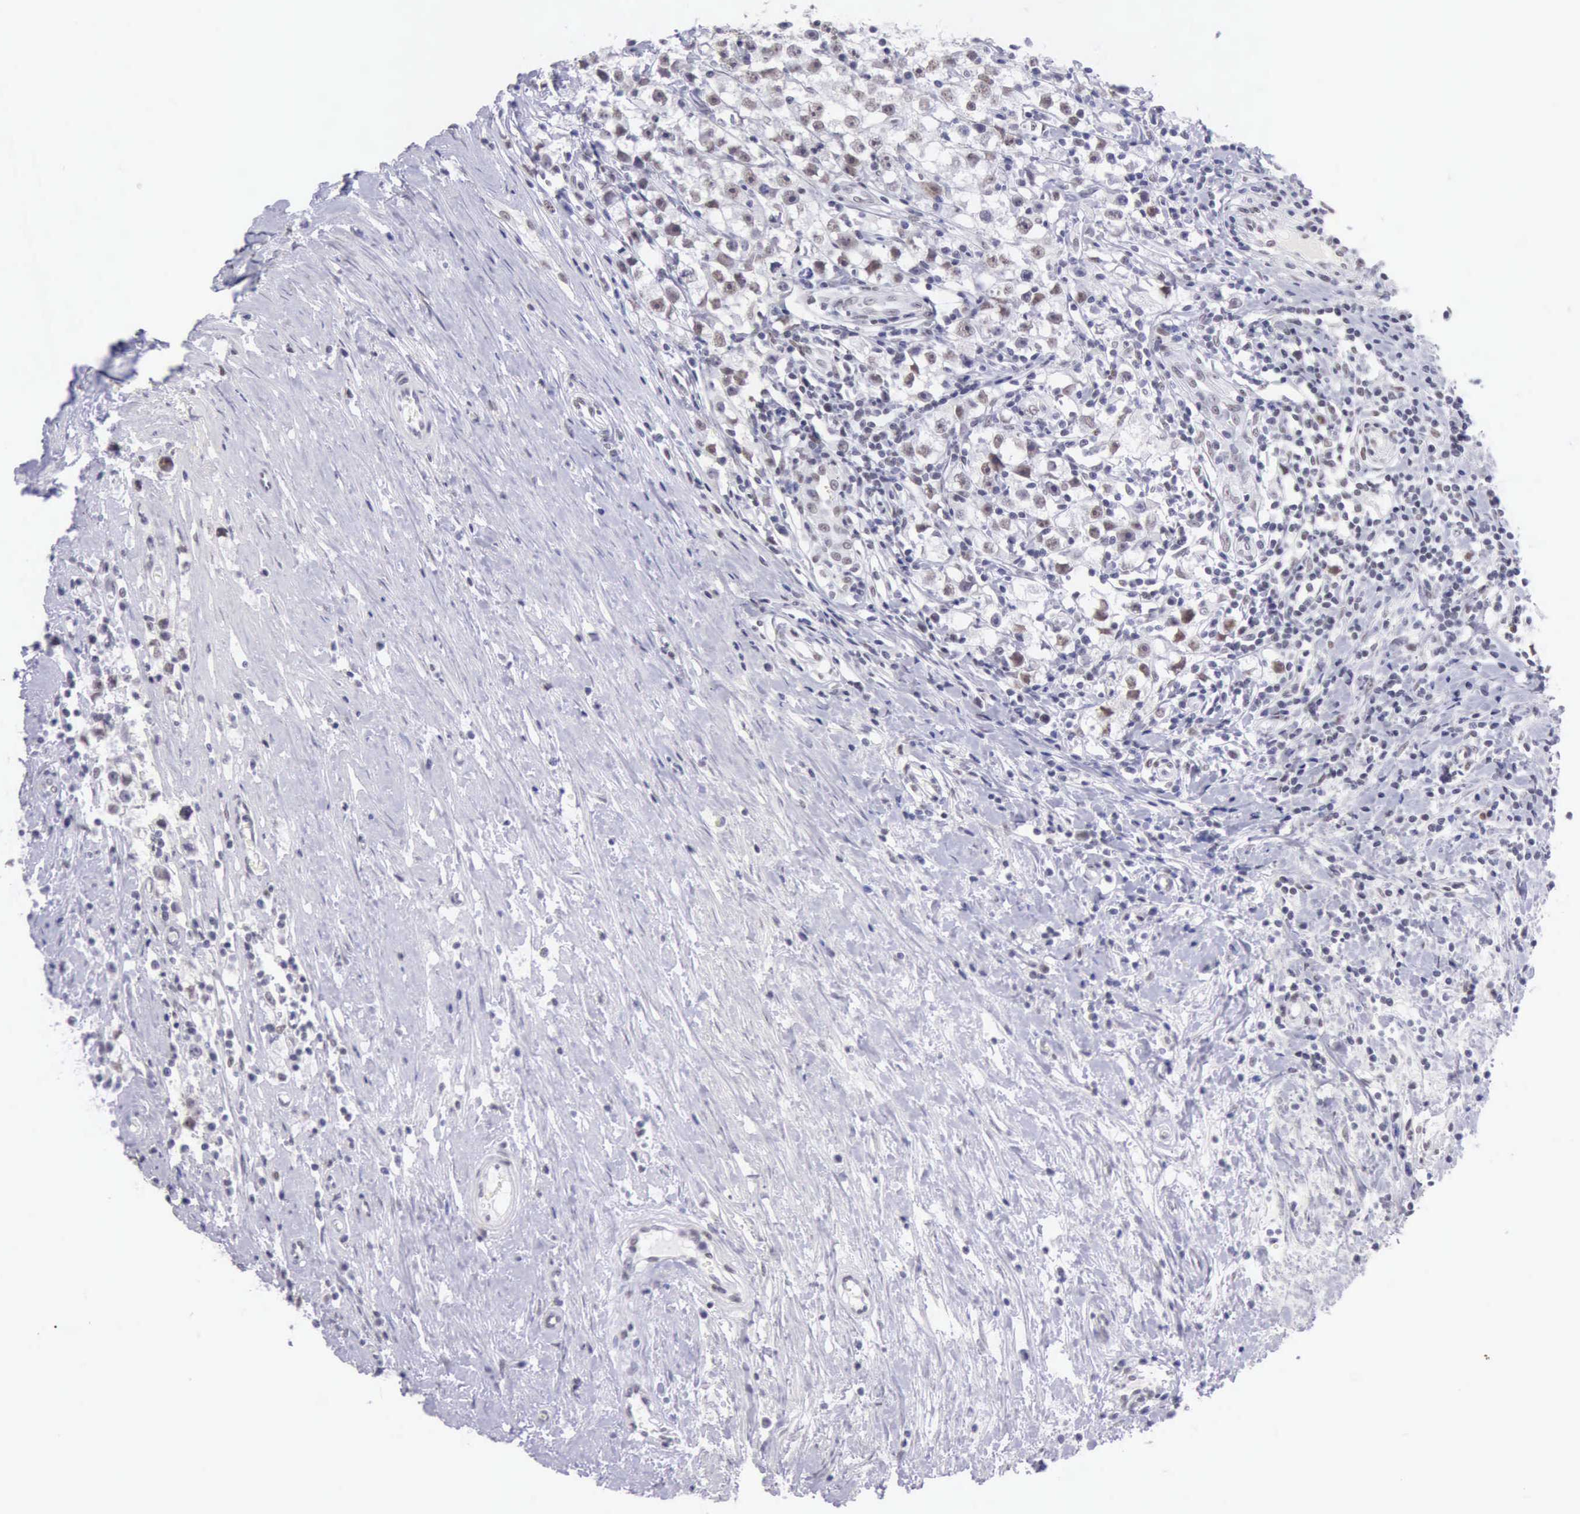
{"staining": {"intensity": "weak", "quantity": "25%-75%", "location": "nuclear"}, "tissue": "testis cancer", "cell_type": "Tumor cells", "image_type": "cancer", "snomed": [{"axis": "morphology", "description": "Seminoma, NOS"}, {"axis": "topography", "description": "Testis"}], "caption": "Testis cancer (seminoma) stained with immunohistochemistry shows weak nuclear staining in approximately 25%-75% of tumor cells. The staining was performed using DAB (3,3'-diaminobenzidine), with brown indicating positive protein expression. Nuclei are stained blue with hematoxylin.", "gene": "EP300", "patient": {"sex": "male", "age": 35}}